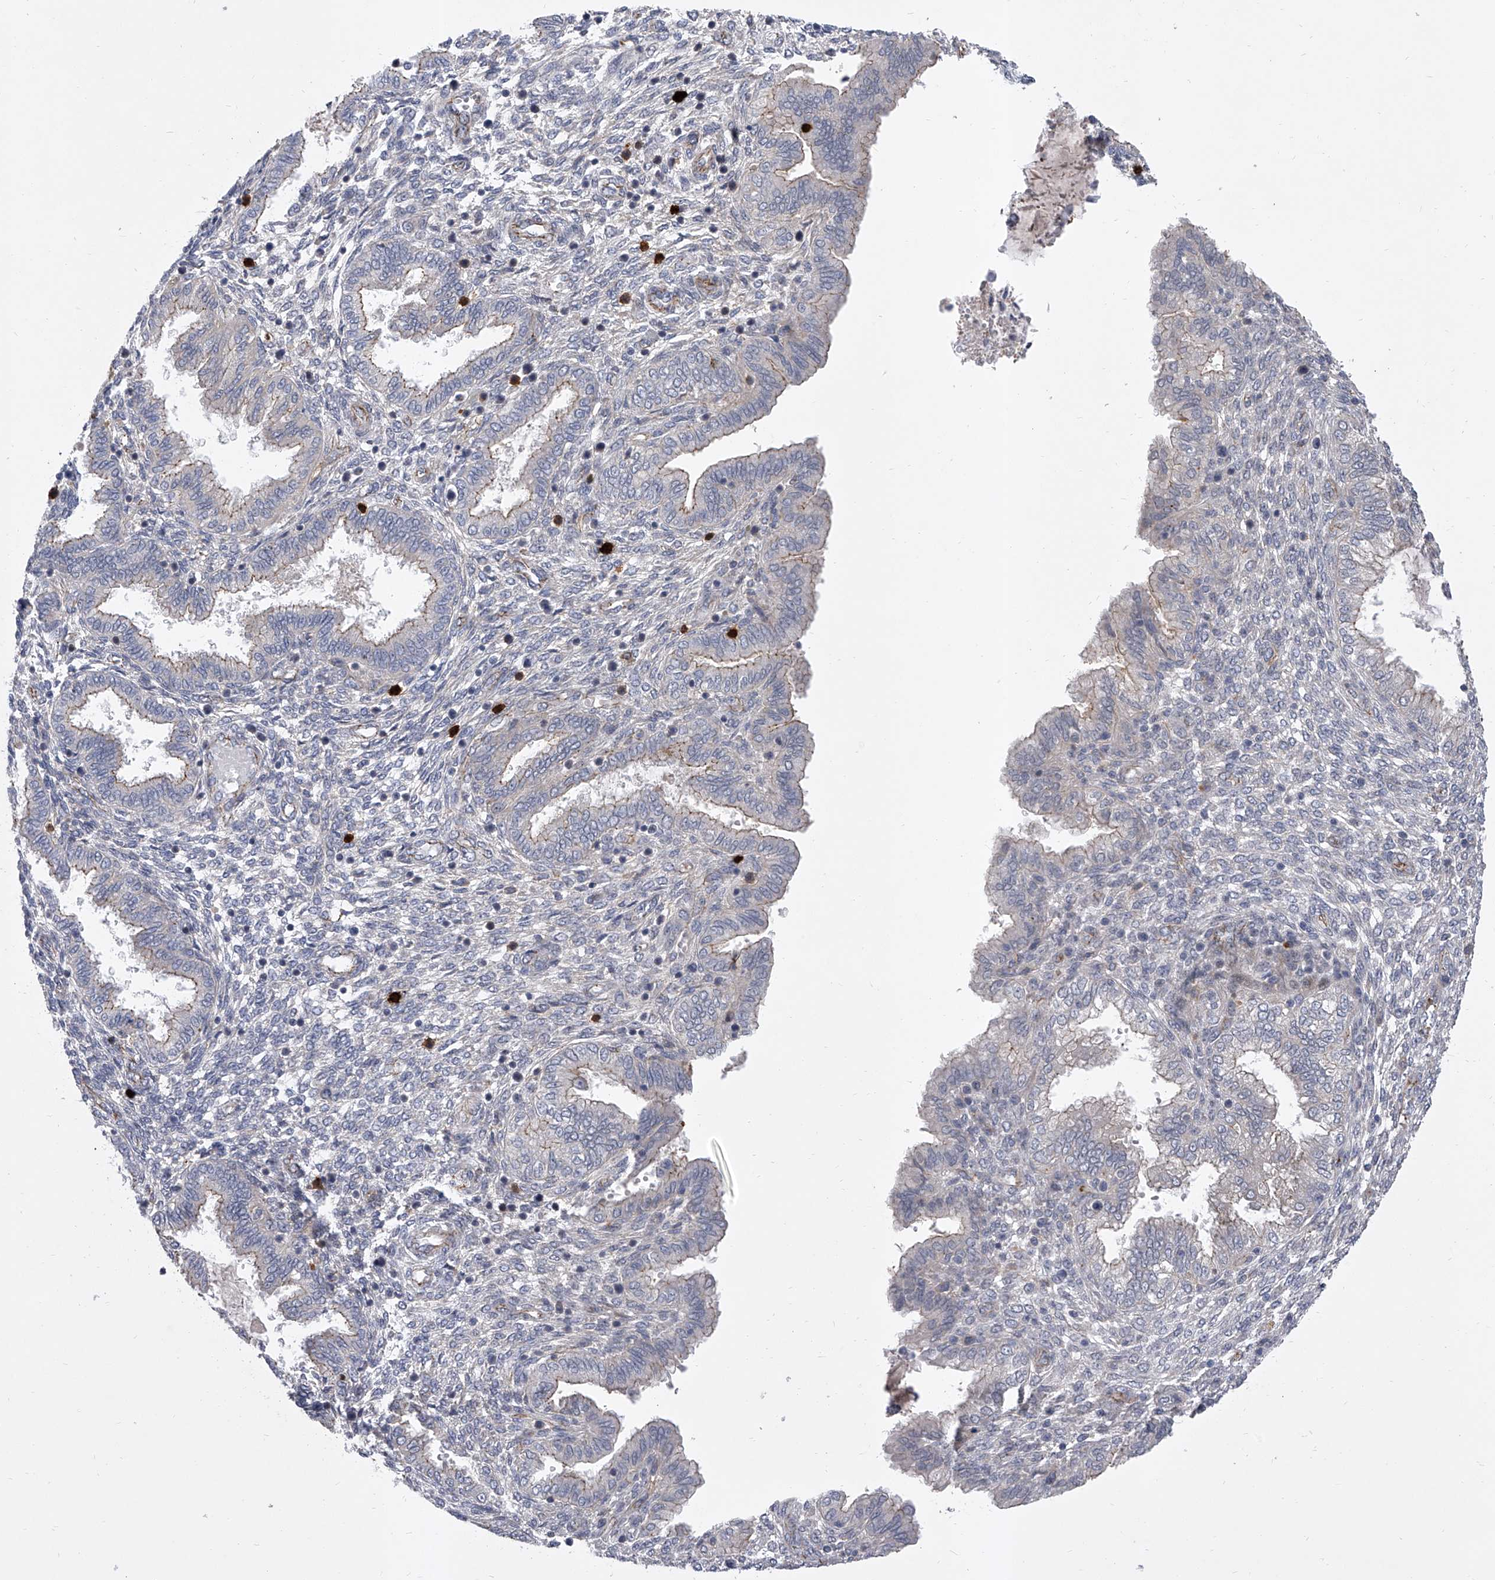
{"staining": {"intensity": "negative", "quantity": "none", "location": "none"}, "tissue": "endometrium", "cell_type": "Cells in endometrial stroma", "image_type": "normal", "snomed": [{"axis": "morphology", "description": "Normal tissue, NOS"}, {"axis": "topography", "description": "Endometrium"}], "caption": "This is a micrograph of immunohistochemistry (IHC) staining of normal endometrium, which shows no staining in cells in endometrial stroma.", "gene": "ENSG00000250424", "patient": {"sex": "female", "age": 33}}